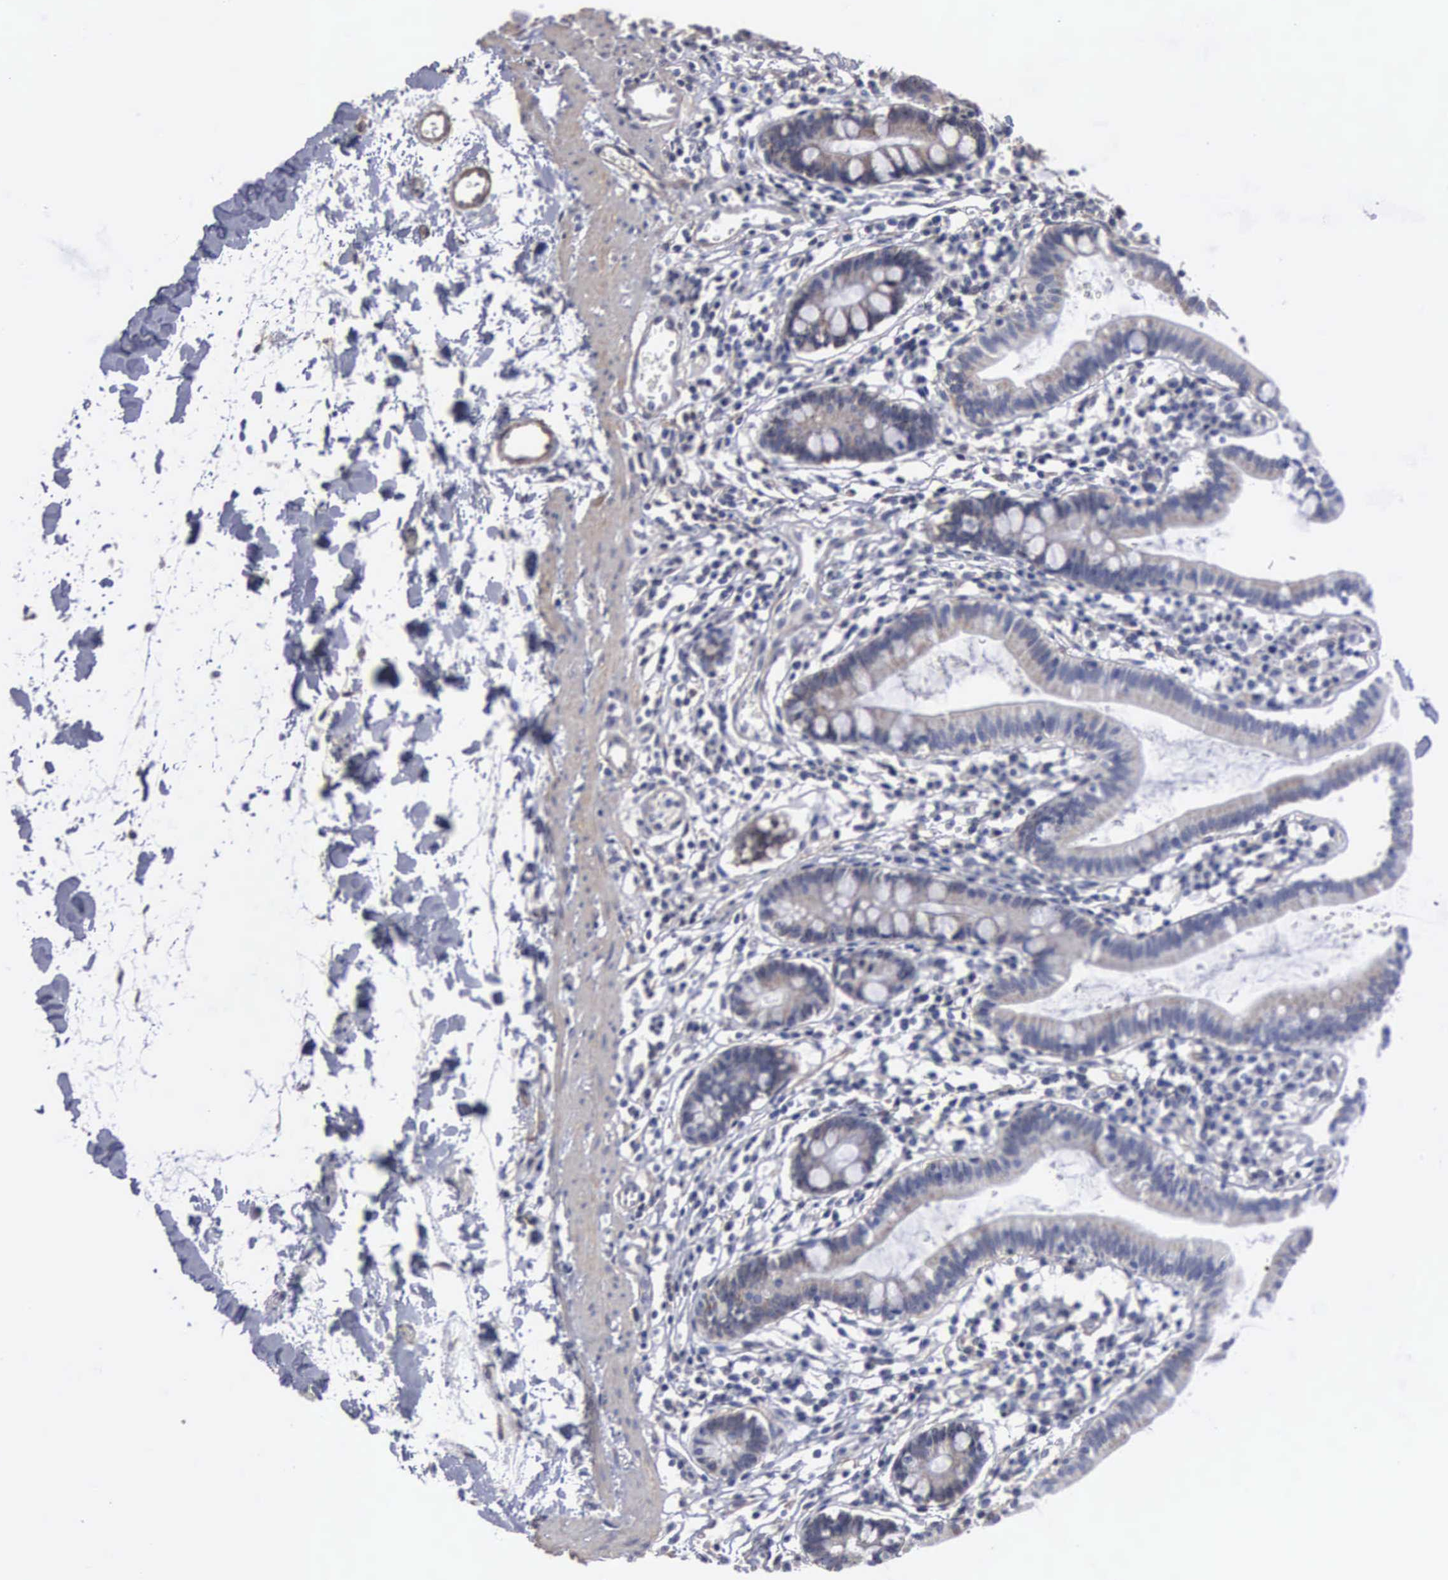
{"staining": {"intensity": "weak", "quantity": "<25%", "location": "cytoplasmic/membranous"}, "tissue": "small intestine", "cell_type": "Glandular cells", "image_type": "normal", "snomed": [{"axis": "morphology", "description": "Normal tissue, NOS"}, {"axis": "topography", "description": "Small intestine"}], "caption": "Human small intestine stained for a protein using immunohistochemistry (IHC) shows no expression in glandular cells.", "gene": "NGDN", "patient": {"sex": "female", "age": 37}}